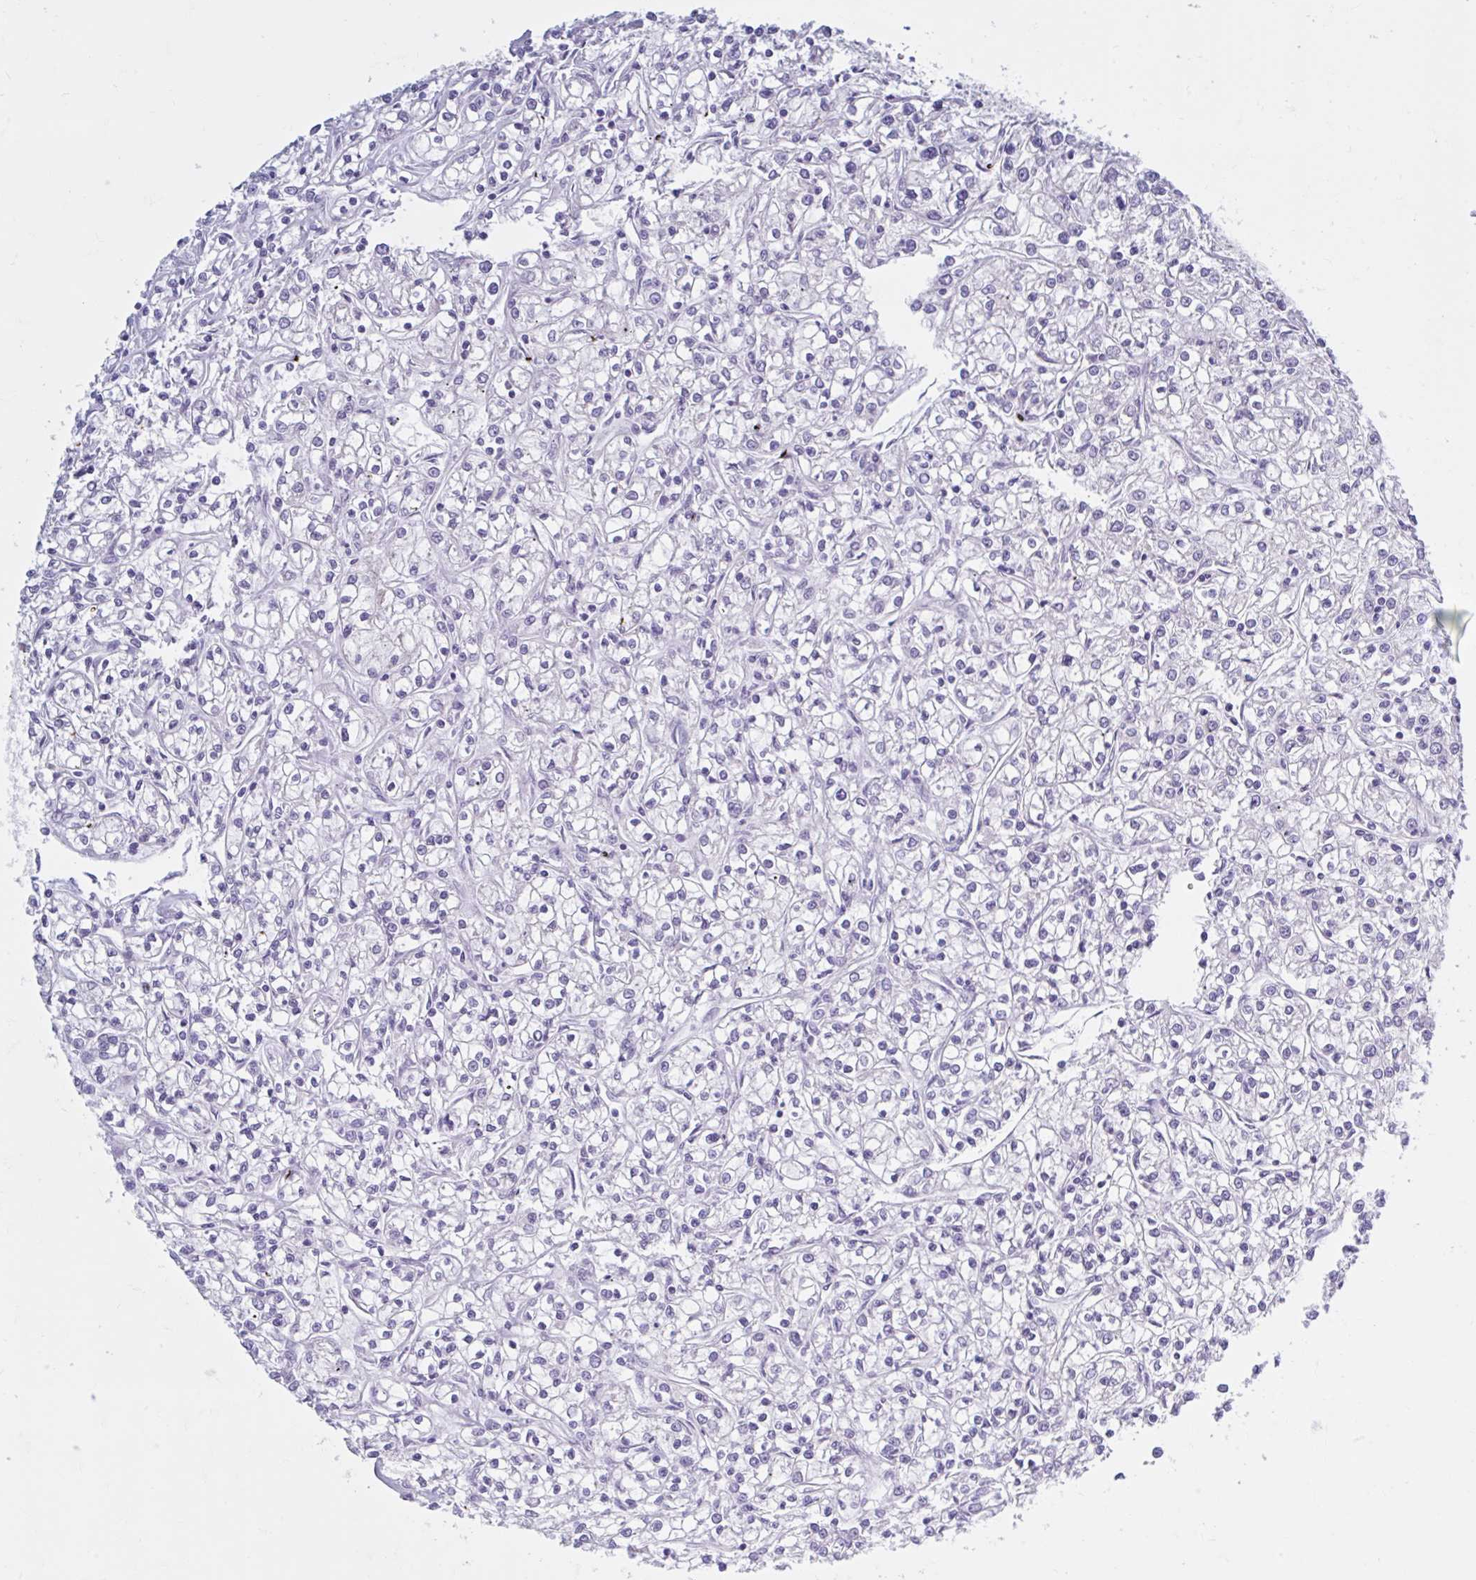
{"staining": {"intensity": "negative", "quantity": "none", "location": "none"}, "tissue": "renal cancer", "cell_type": "Tumor cells", "image_type": "cancer", "snomed": [{"axis": "morphology", "description": "Adenocarcinoma, NOS"}, {"axis": "topography", "description": "Kidney"}], "caption": "A high-resolution image shows immunohistochemistry (IHC) staining of renal adenocarcinoma, which demonstrates no significant staining in tumor cells.", "gene": "FAM153A", "patient": {"sex": "female", "age": 59}}